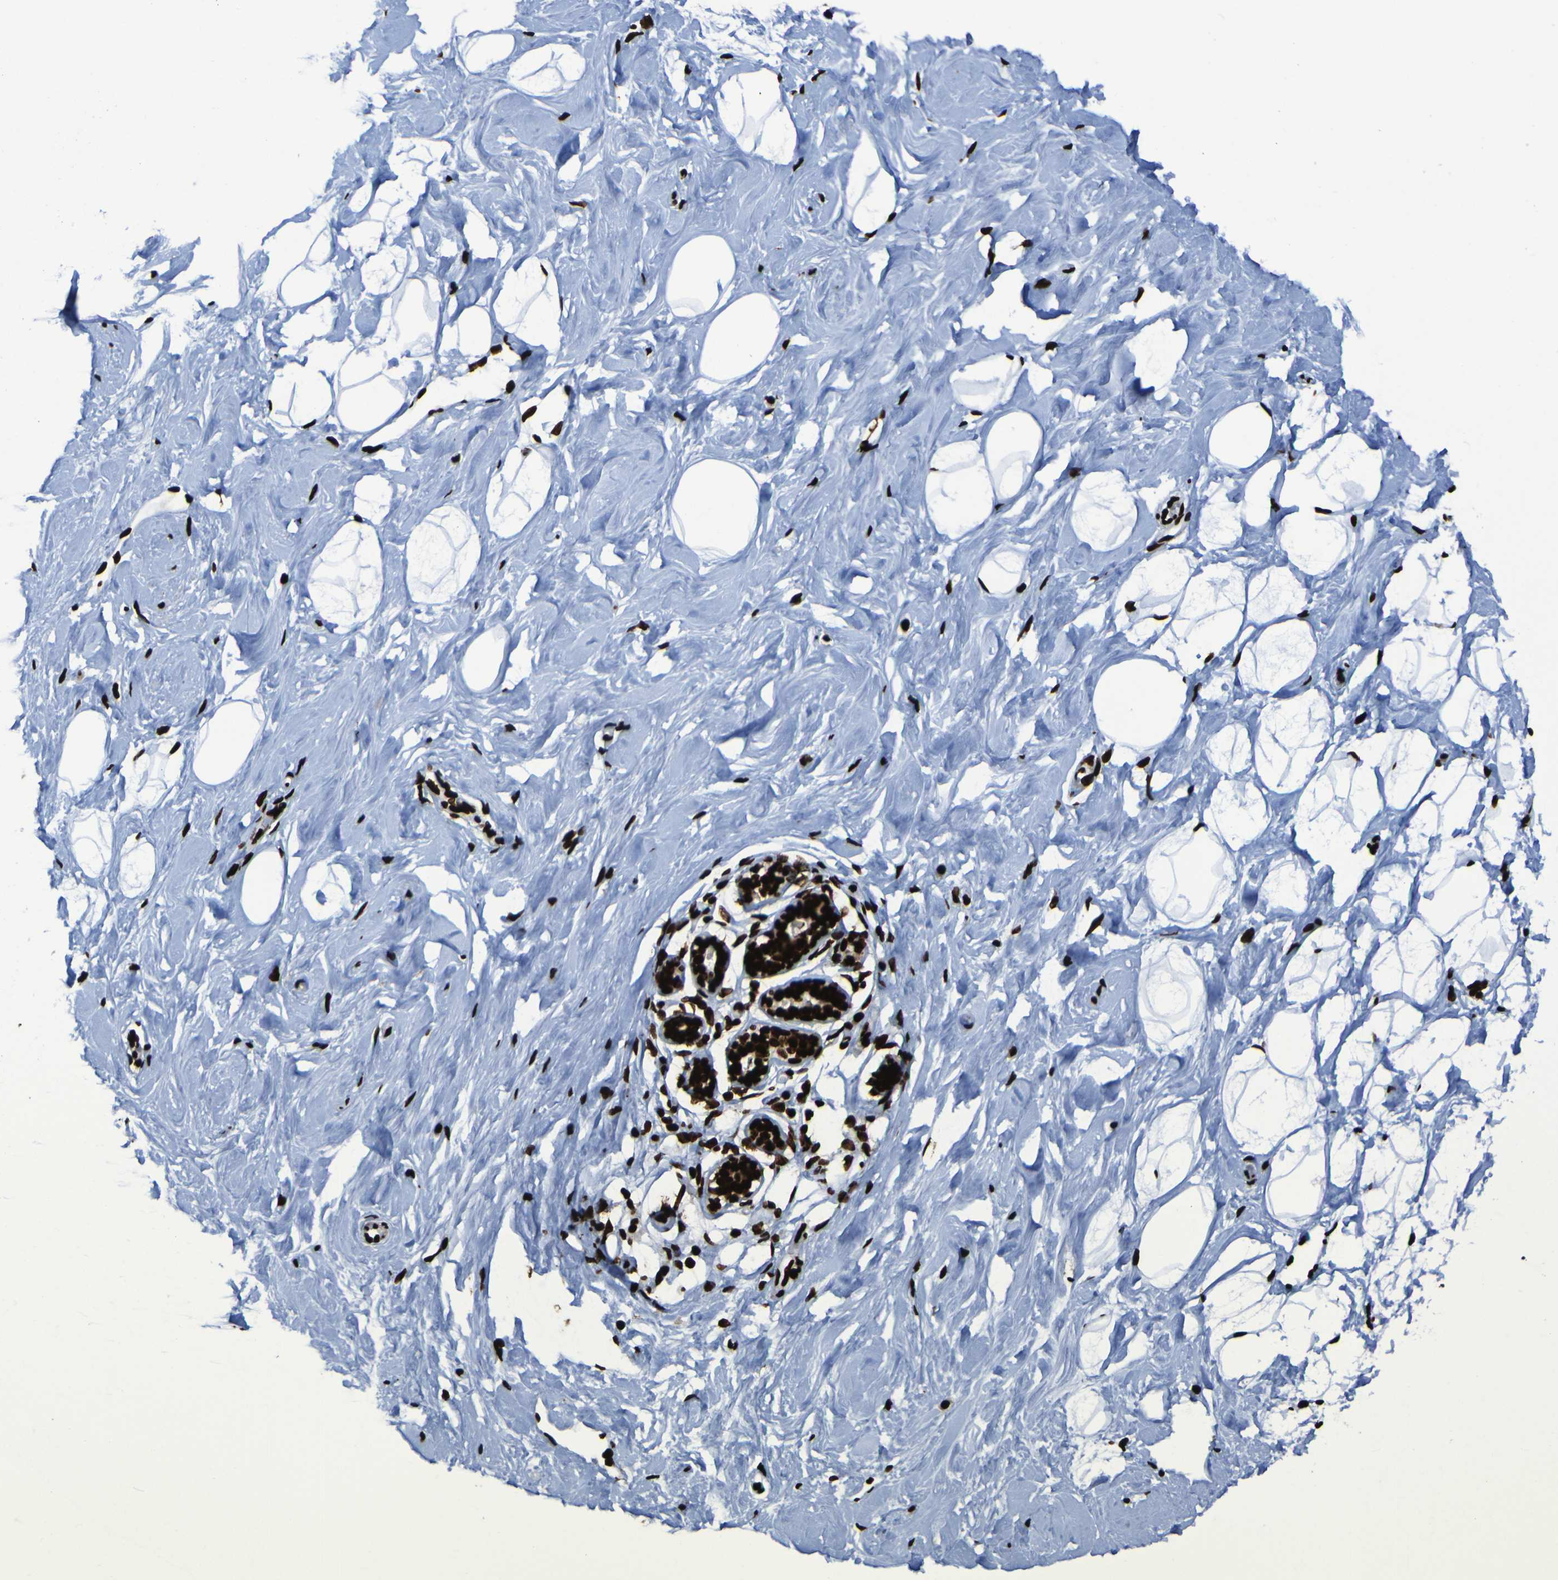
{"staining": {"intensity": "strong", "quantity": ">75%", "location": "nuclear"}, "tissue": "breast", "cell_type": "Adipocytes", "image_type": "normal", "snomed": [{"axis": "morphology", "description": "Normal tissue, NOS"}, {"axis": "topography", "description": "Breast"}], "caption": "Immunohistochemical staining of normal human breast displays strong nuclear protein staining in approximately >75% of adipocytes.", "gene": "NPM1", "patient": {"sex": "female", "age": 23}}